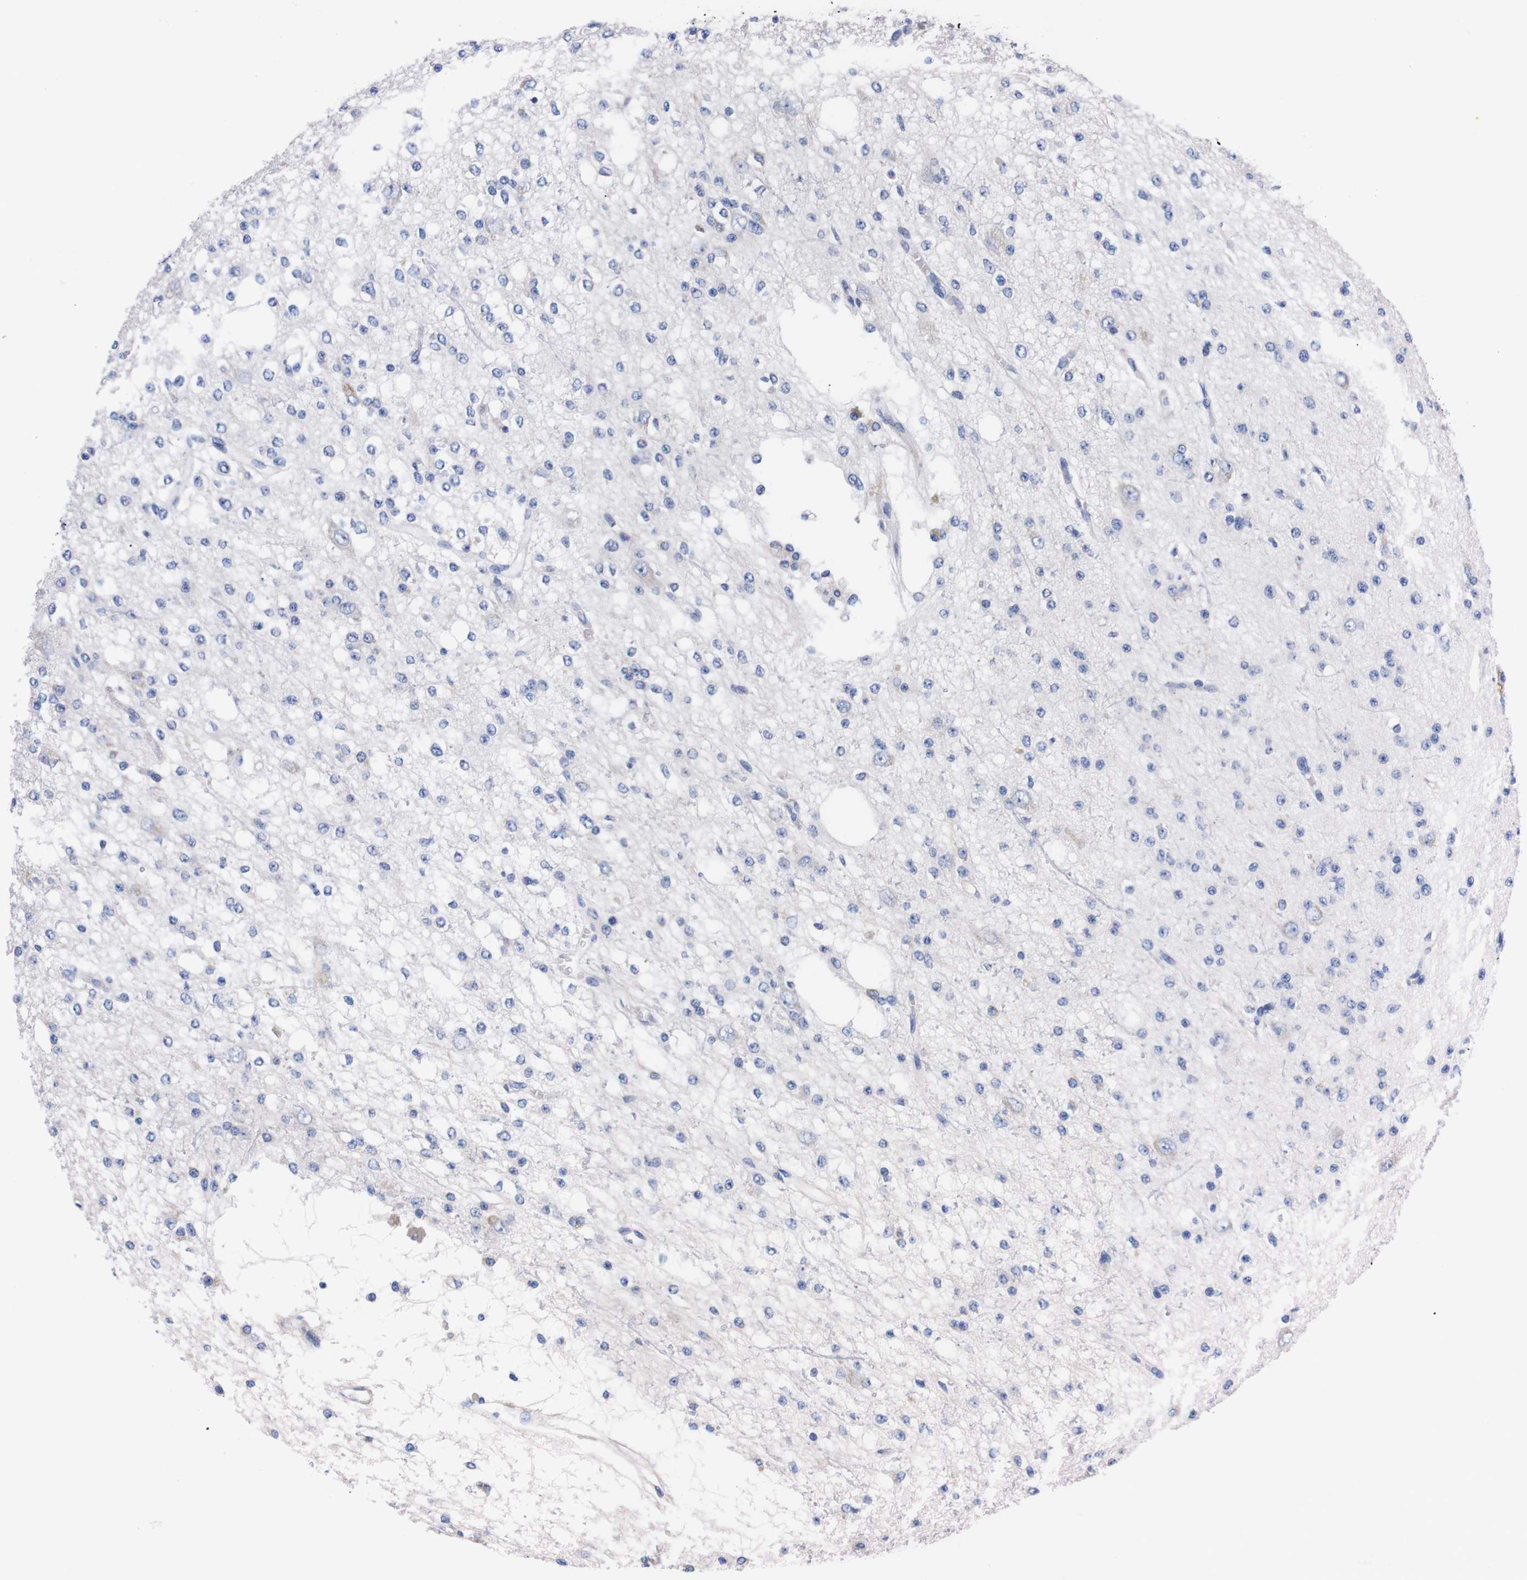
{"staining": {"intensity": "negative", "quantity": "none", "location": "none"}, "tissue": "glioma", "cell_type": "Tumor cells", "image_type": "cancer", "snomed": [{"axis": "morphology", "description": "Glioma, malignant, Low grade"}, {"axis": "topography", "description": "Brain"}], "caption": "An image of malignant low-grade glioma stained for a protein reveals no brown staining in tumor cells.", "gene": "NEBL", "patient": {"sex": "male", "age": 38}}